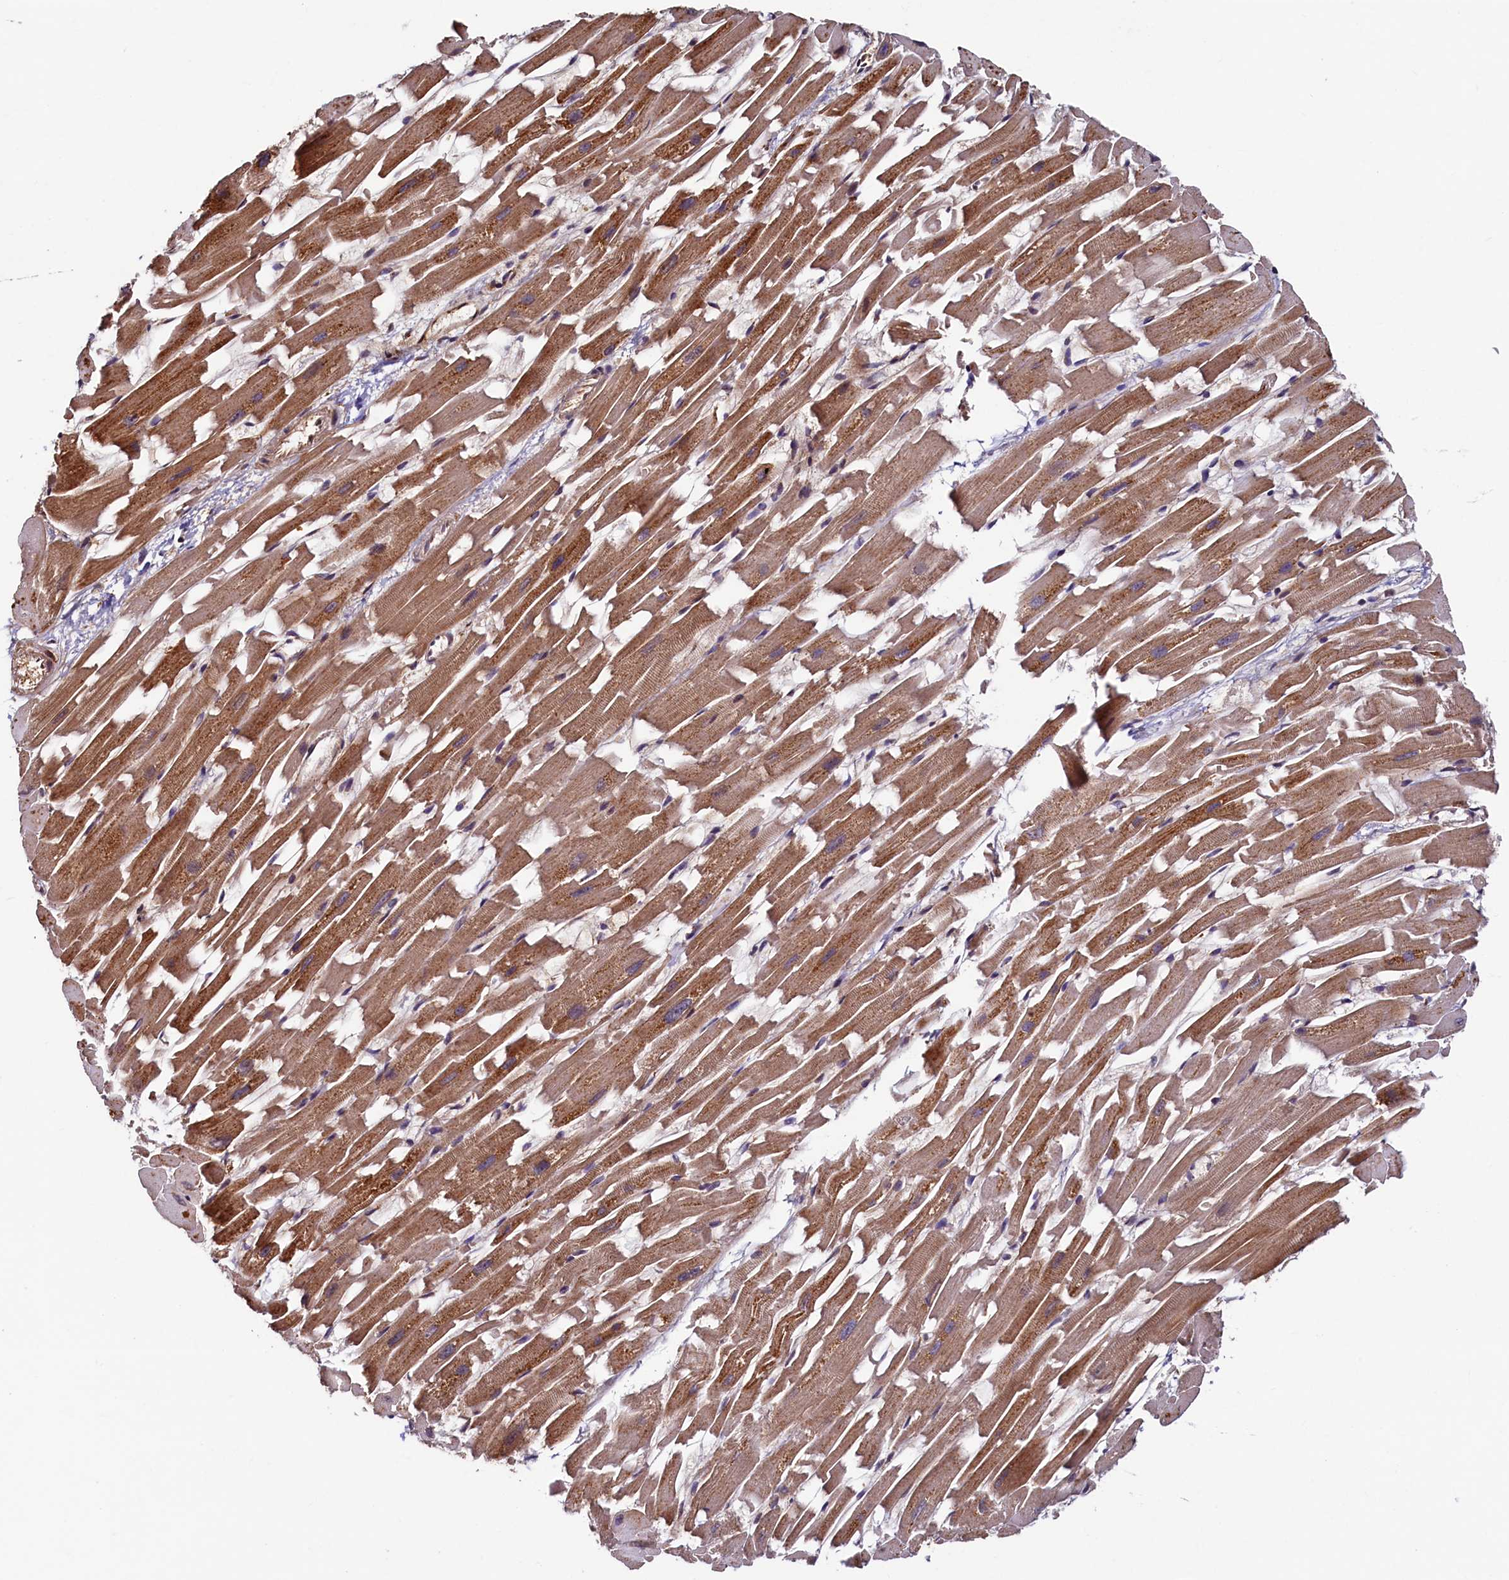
{"staining": {"intensity": "moderate", "quantity": ">75%", "location": "cytoplasmic/membranous"}, "tissue": "heart muscle", "cell_type": "Cardiomyocytes", "image_type": "normal", "snomed": [{"axis": "morphology", "description": "Normal tissue, NOS"}, {"axis": "topography", "description": "Heart"}], "caption": "A brown stain shows moderate cytoplasmic/membranous positivity of a protein in cardiomyocytes of normal human heart muscle. (IHC, brightfield microscopy, high magnification).", "gene": "NCKAP5L", "patient": {"sex": "female", "age": 64}}